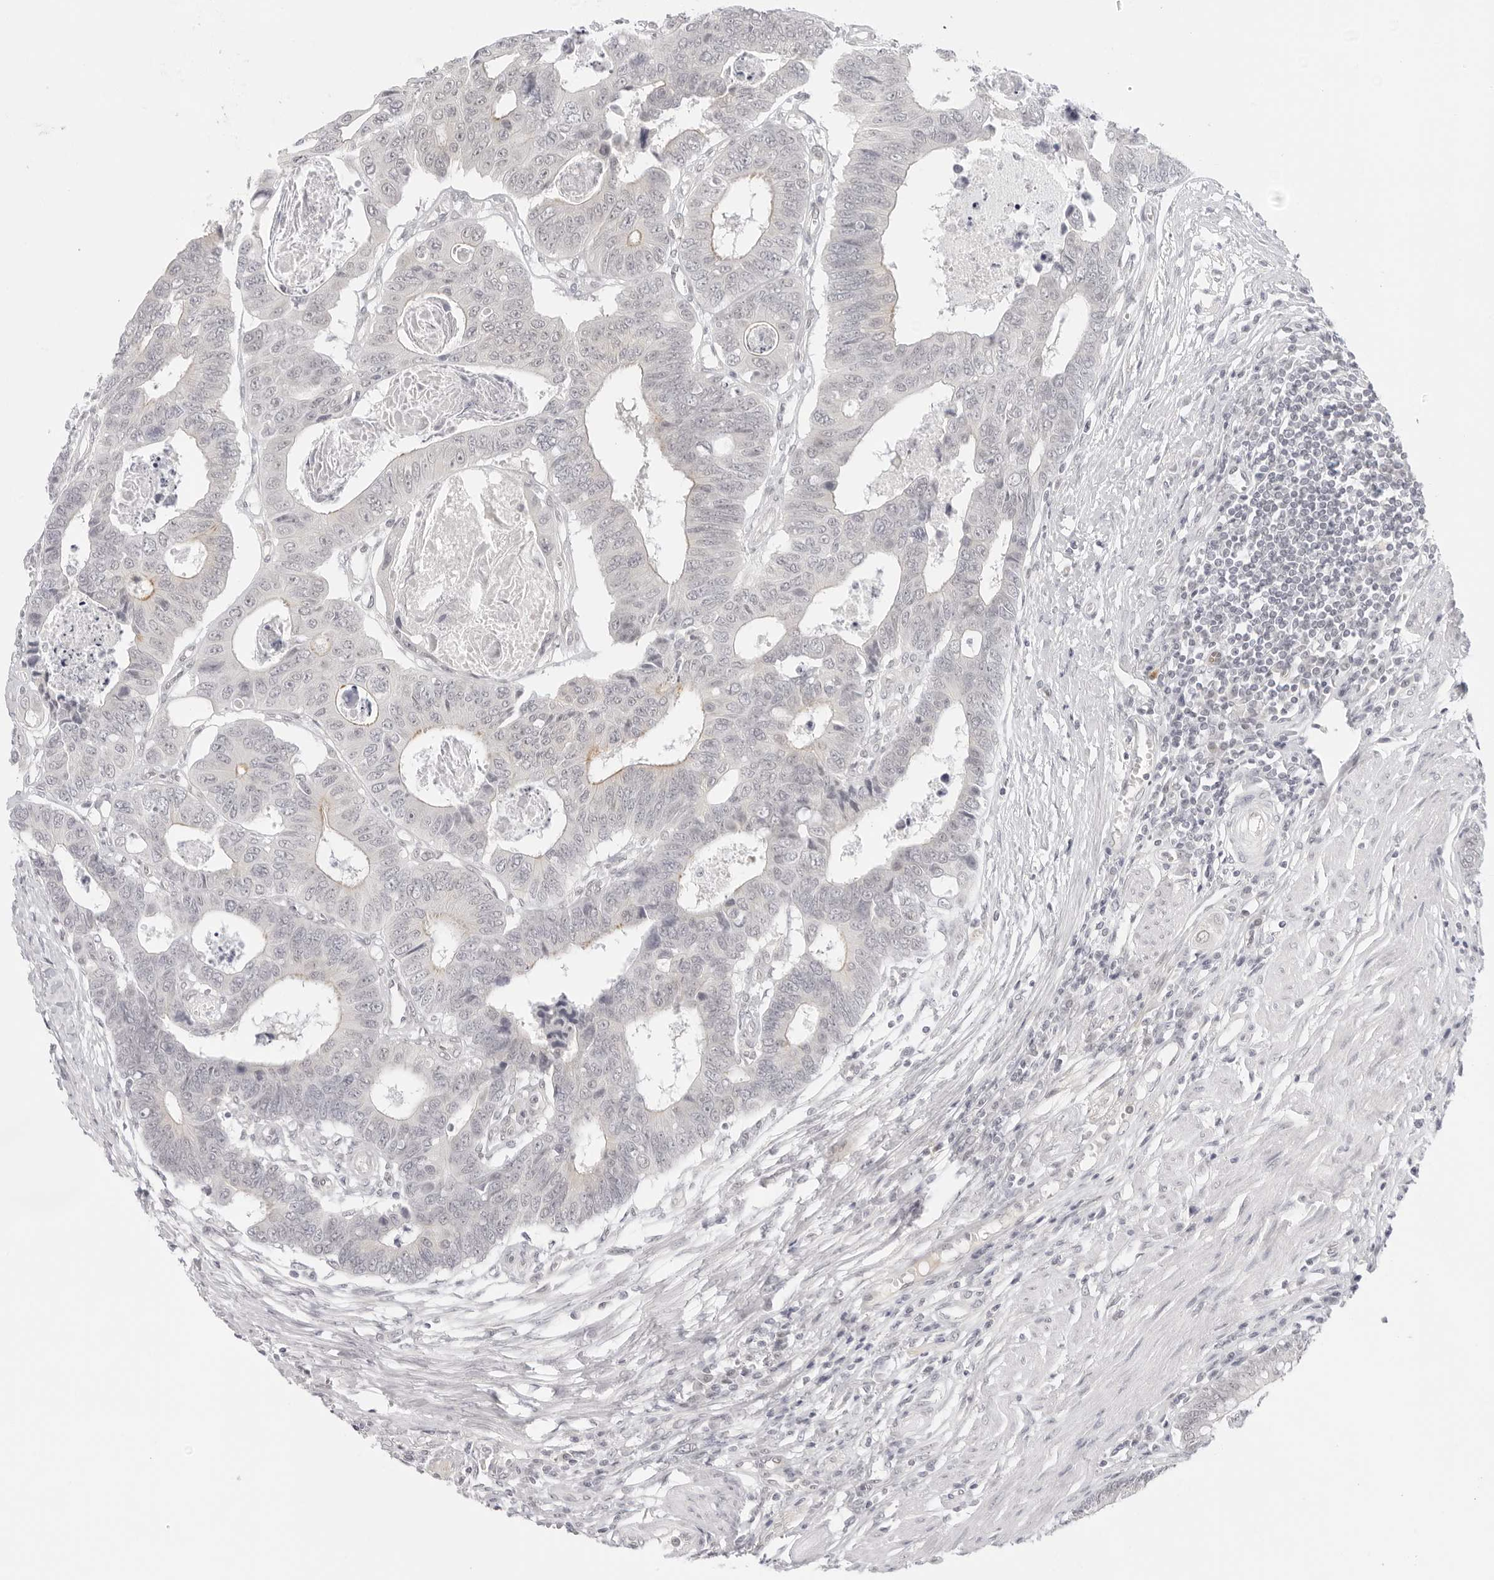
{"staining": {"intensity": "negative", "quantity": "none", "location": "none"}, "tissue": "colorectal cancer", "cell_type": "Tumor cells", "image_type": "cancer", "snomed": [{"axis": "morphology", "description": "Adenocarcinoma, NOS"}, {"axis": "topography", "description": "Rectum"}], "caption": "A photomicrograph of human colorectal cancer is negative for staining in tumor cells. The staining is performed using DAB brown chromogen with nuclei counter-stained in using hematoxylin.", "gene": "MED18", "patient": {"sex": "male", "age": 84}}